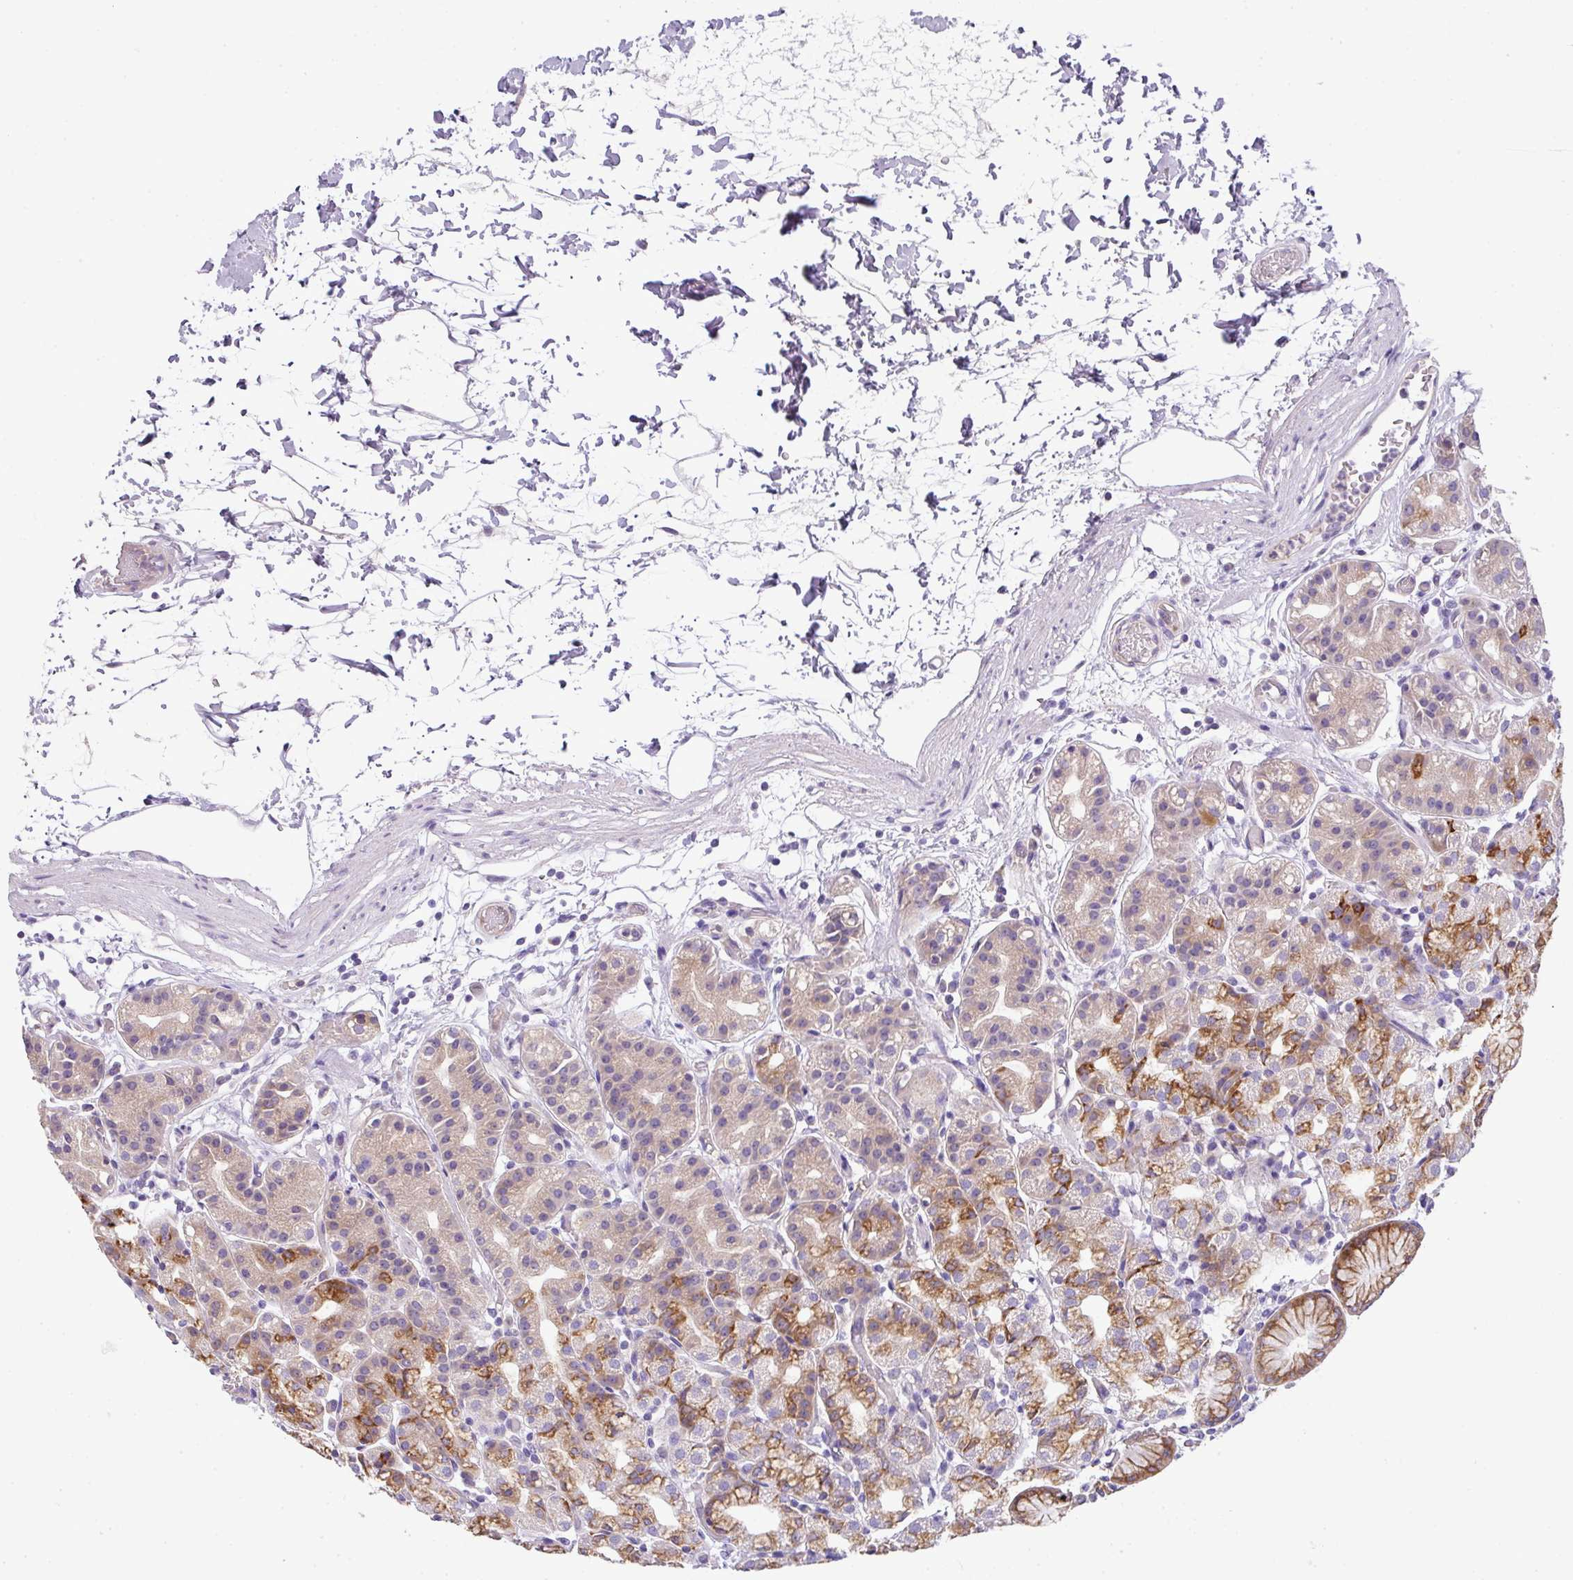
{"staining": {"intensity": "strong", "quantity": "<25%", "location": "cytoplasmic/membranous"}, "tissue": "stomach", "cell_type": "Glandular cells", "image_type": "normal", "snomed": [{"axis": "morphology", "description": "Normal tissue, NOS"}, {"axis": "topography", "description": "Stomach"}], "caption": "Immunohistochemical staining of benign stomach demonstrates strong cytoplasmic/membranous protein staining in about <25% of glandular cells.", "gene": "PIK3R5", "patient": {"sex": "female", "age": 57}}